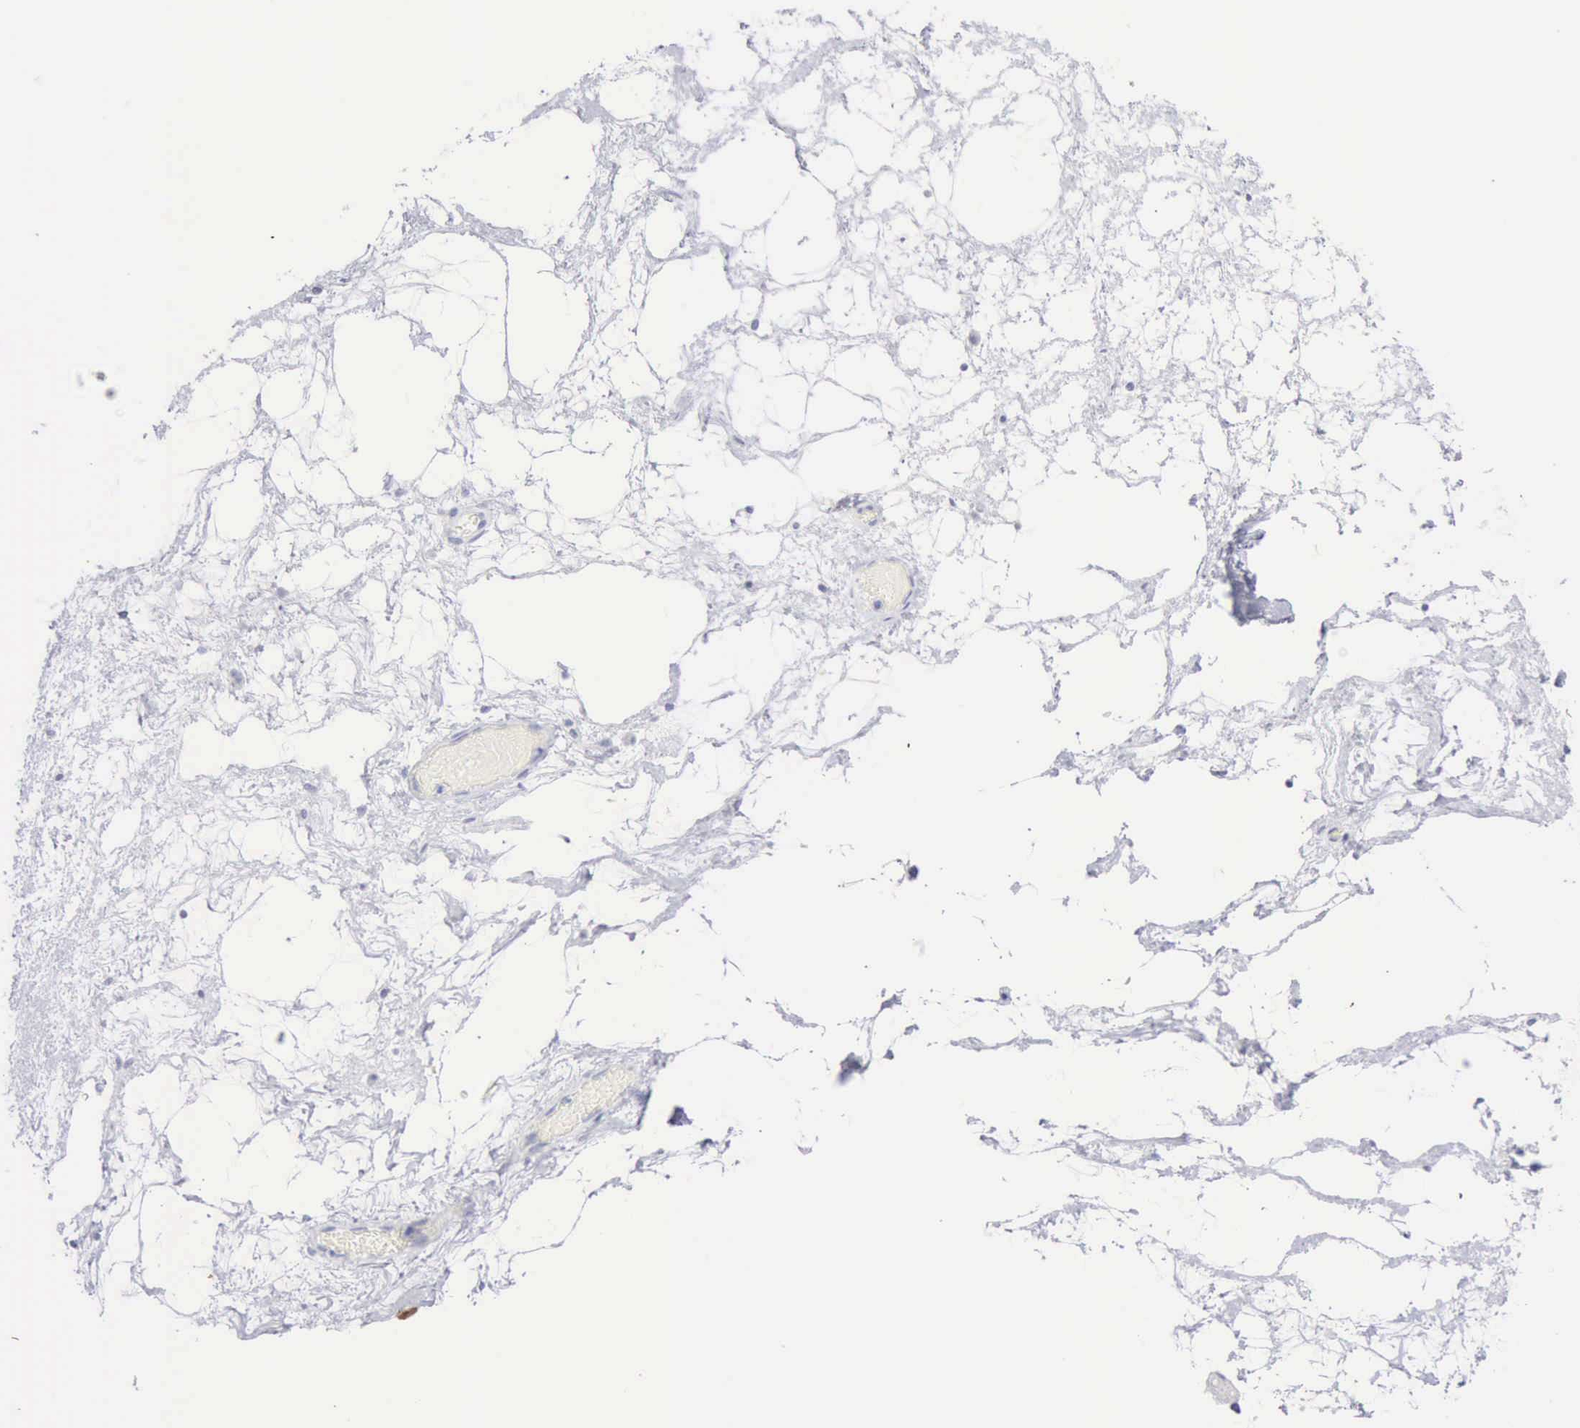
{"staining": {"intensity": "negative", "quantity": "none", "location": "none"}, "tissue": "nasopharynx", "cell_type": "Respiratory epithelial cells", "image_type": "normal", "snomed": [{"axis": "morphology", "description": "Normal tissue, NOS"}, {"axis": "morphology", "description": "Squamous cell carcinoma, NOS"}, {"axis": "topography", "description": "Cartilage tissue"}, {"axis": "topography", "description": "Nasopharynx"}], "caption": "DAB (3,3'-diaminobenzidine) immunohistochemical staining of benign nasopharynx displays no significant positivity in respiratory epithelial cells.", "gene": "KRT10", "patient": {"sex": "male", "age": 63}}